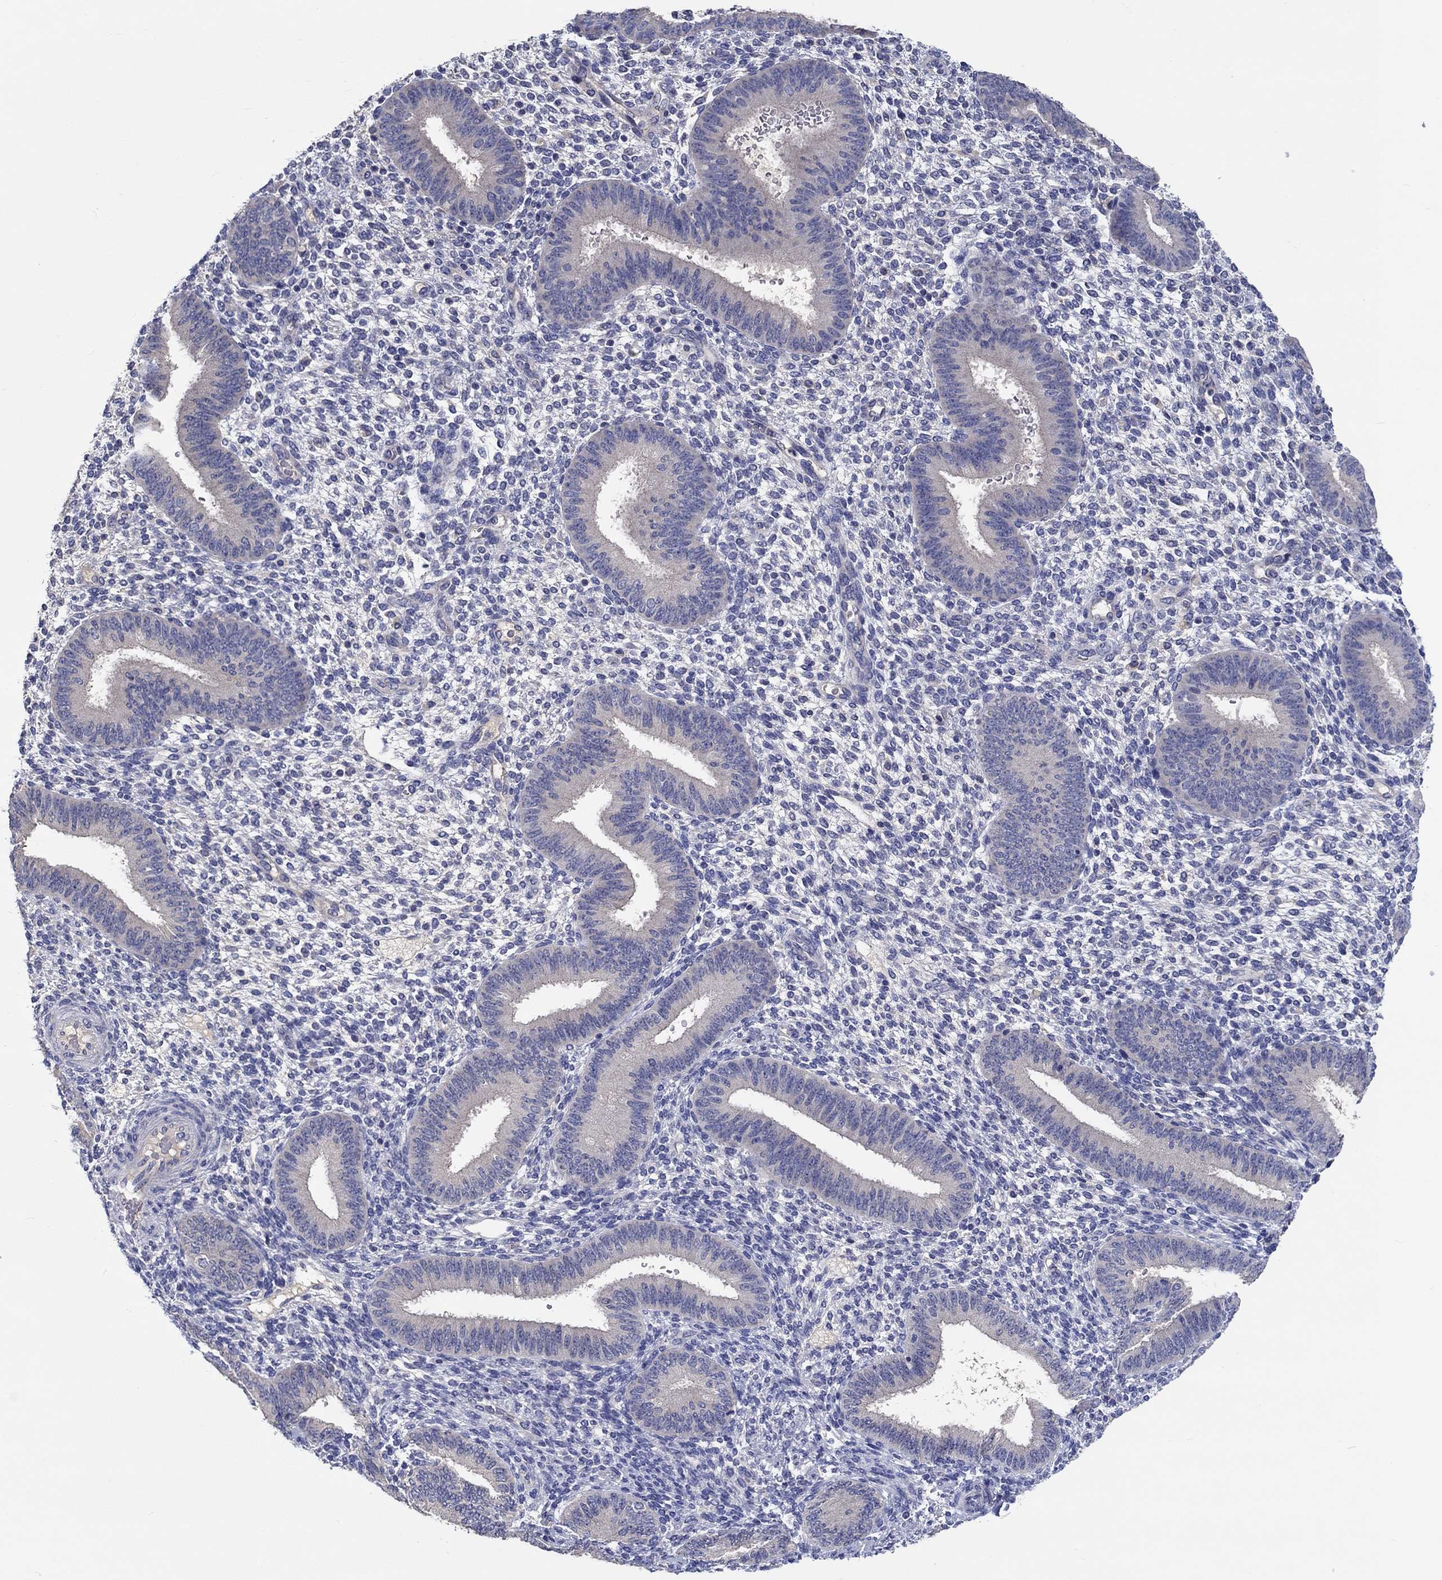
{"staining": {"intensity": "negative", "quantity": "none", "location": "none"}, "tissue": "endometrium", "cell_type": "Cells in endometrial stroma", "image_type": "normal", "snomed": [{"axis": "morphology", "description": "Normal tissue, NOS"}, {"axis": "topography", "description": "Endometrium"}], "caption": "Micrograph shows no protein positivity in cells in endometrial stroma of unremarkable endometrium. (Brightfield microscopy of DAB (3,3'-diaminobenzidine) IHC at high magnification).", "gene": "CHIT1", "patient": {"sex": "female", "age": 39}}